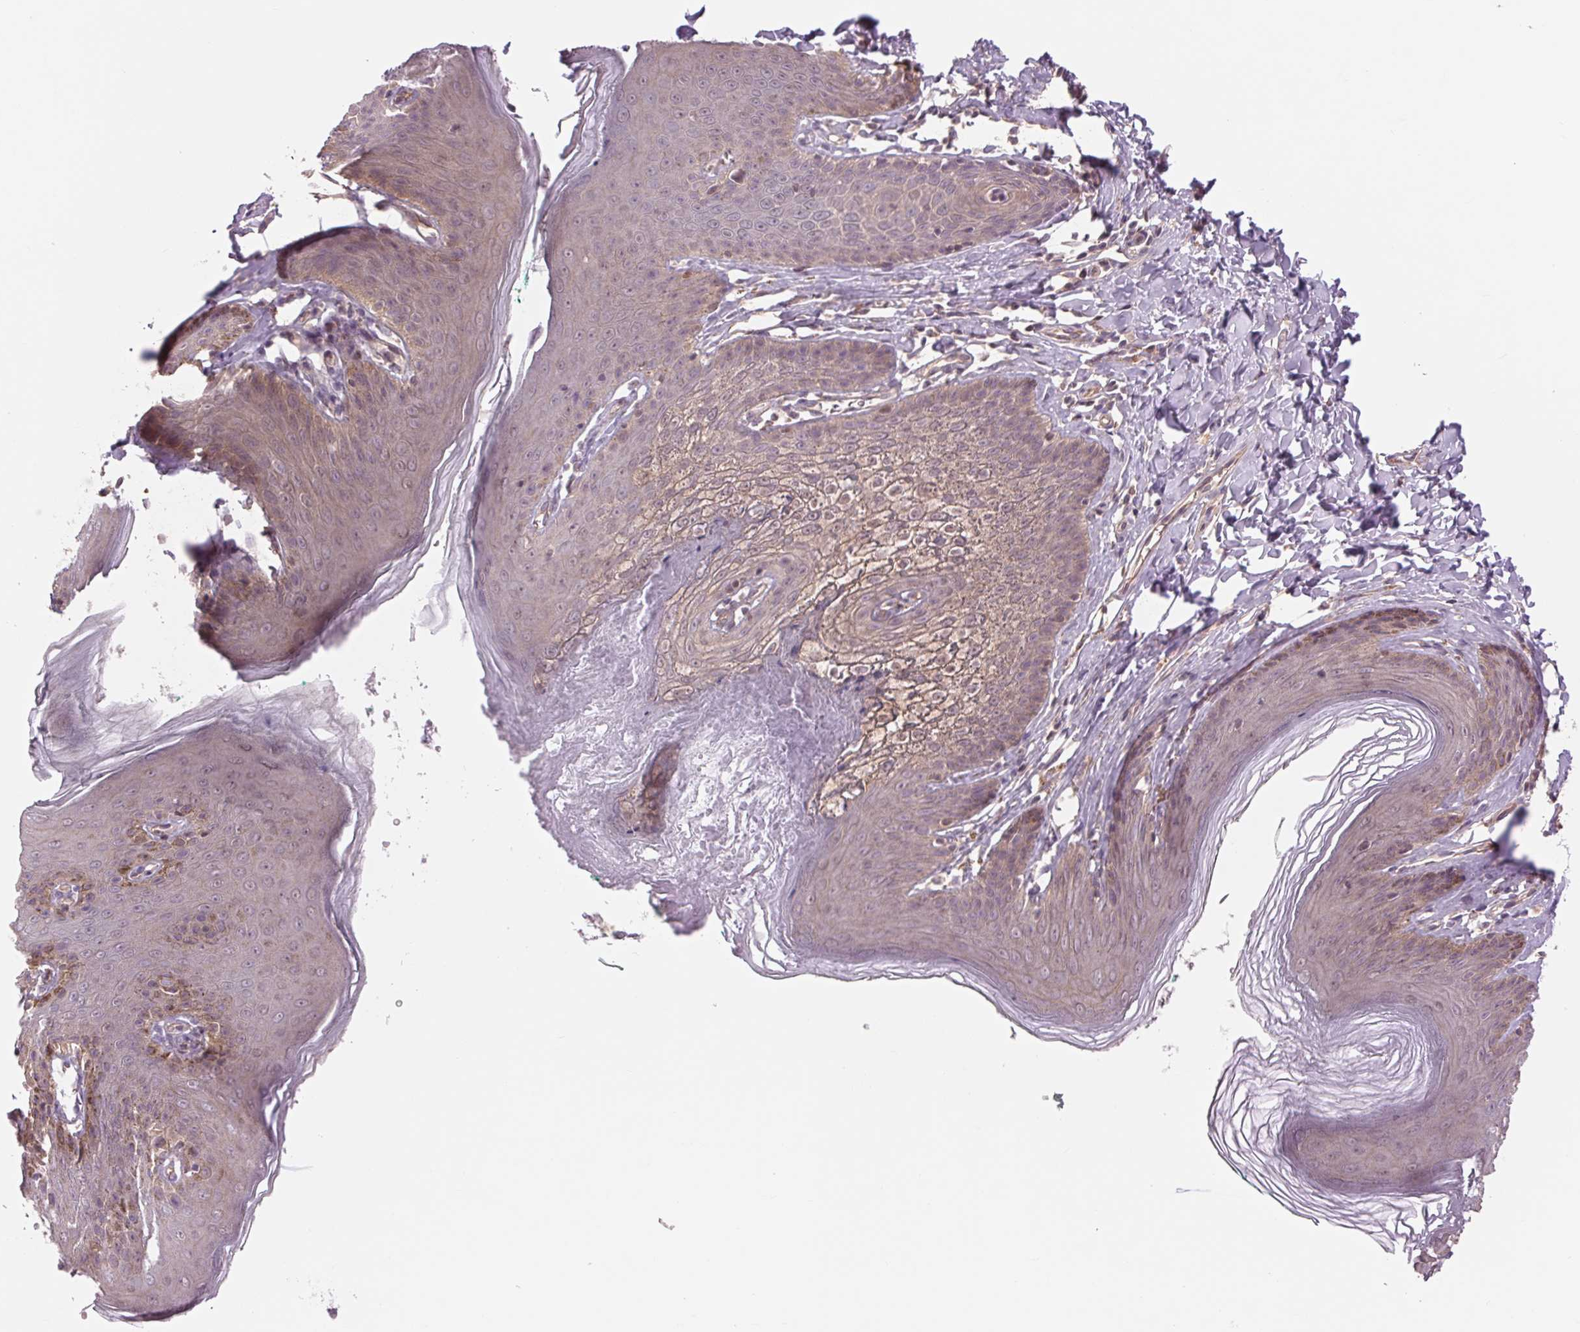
{"staining": {"intensity": "weak", "quantity": "<25%", "location": "cytoplasmic/membranous"}, "tissue": "skin", "cell_type": "Epidermal cells", "image_type": "normal", "snomed": [{"axis": "morphology", "description": "Normal tissue, NOS"}, {"axis": "topography", "description": "Vulva"}, {"axis": "topography", "description": "Peripheral nerve tissue"}], "caption": "A histopathology image of human skin is negative for staining in epidermal cells.", "gene": "SH3RF2", "patient": {"sex": "female", "age": 66}}